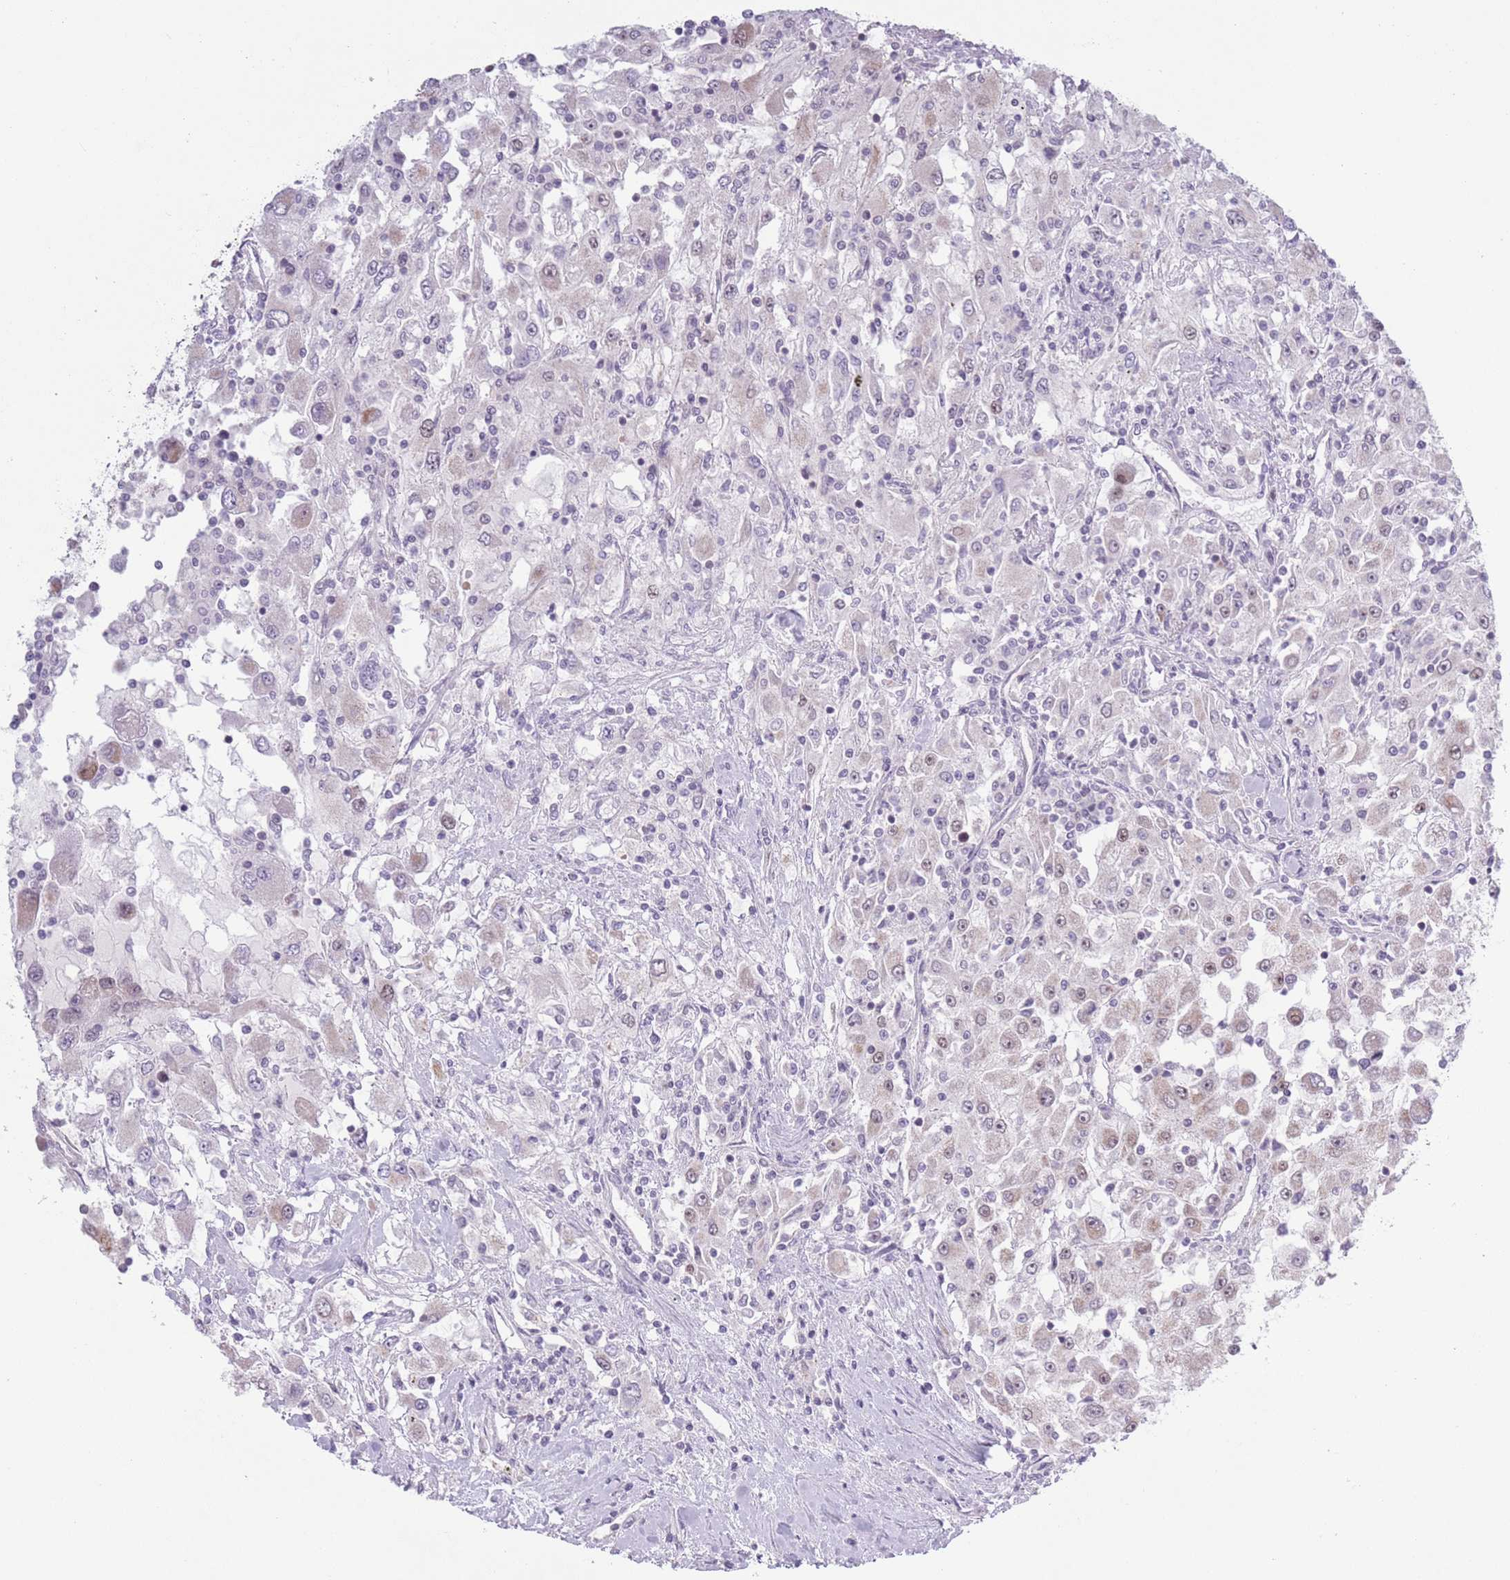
{"staining": {"intensity": "negative", "quantity": "none", "location": "none"}, "tissue": "renal cancer", "cell_type": "Tumor cells", "image_type": "cancer", "snomed": [{"axis": "morphology", "description": "Adenocarcinoma, NOS"}, {"axis": "topography", "description": "Kidney"}], "caption": "This is an immunohistochemistry micrograph of renal cancer (adenocarcinoma). There is no positivity in tumor cells.", "gene": "MRPL34", "patient": {"sex": "female", "age": 67}}